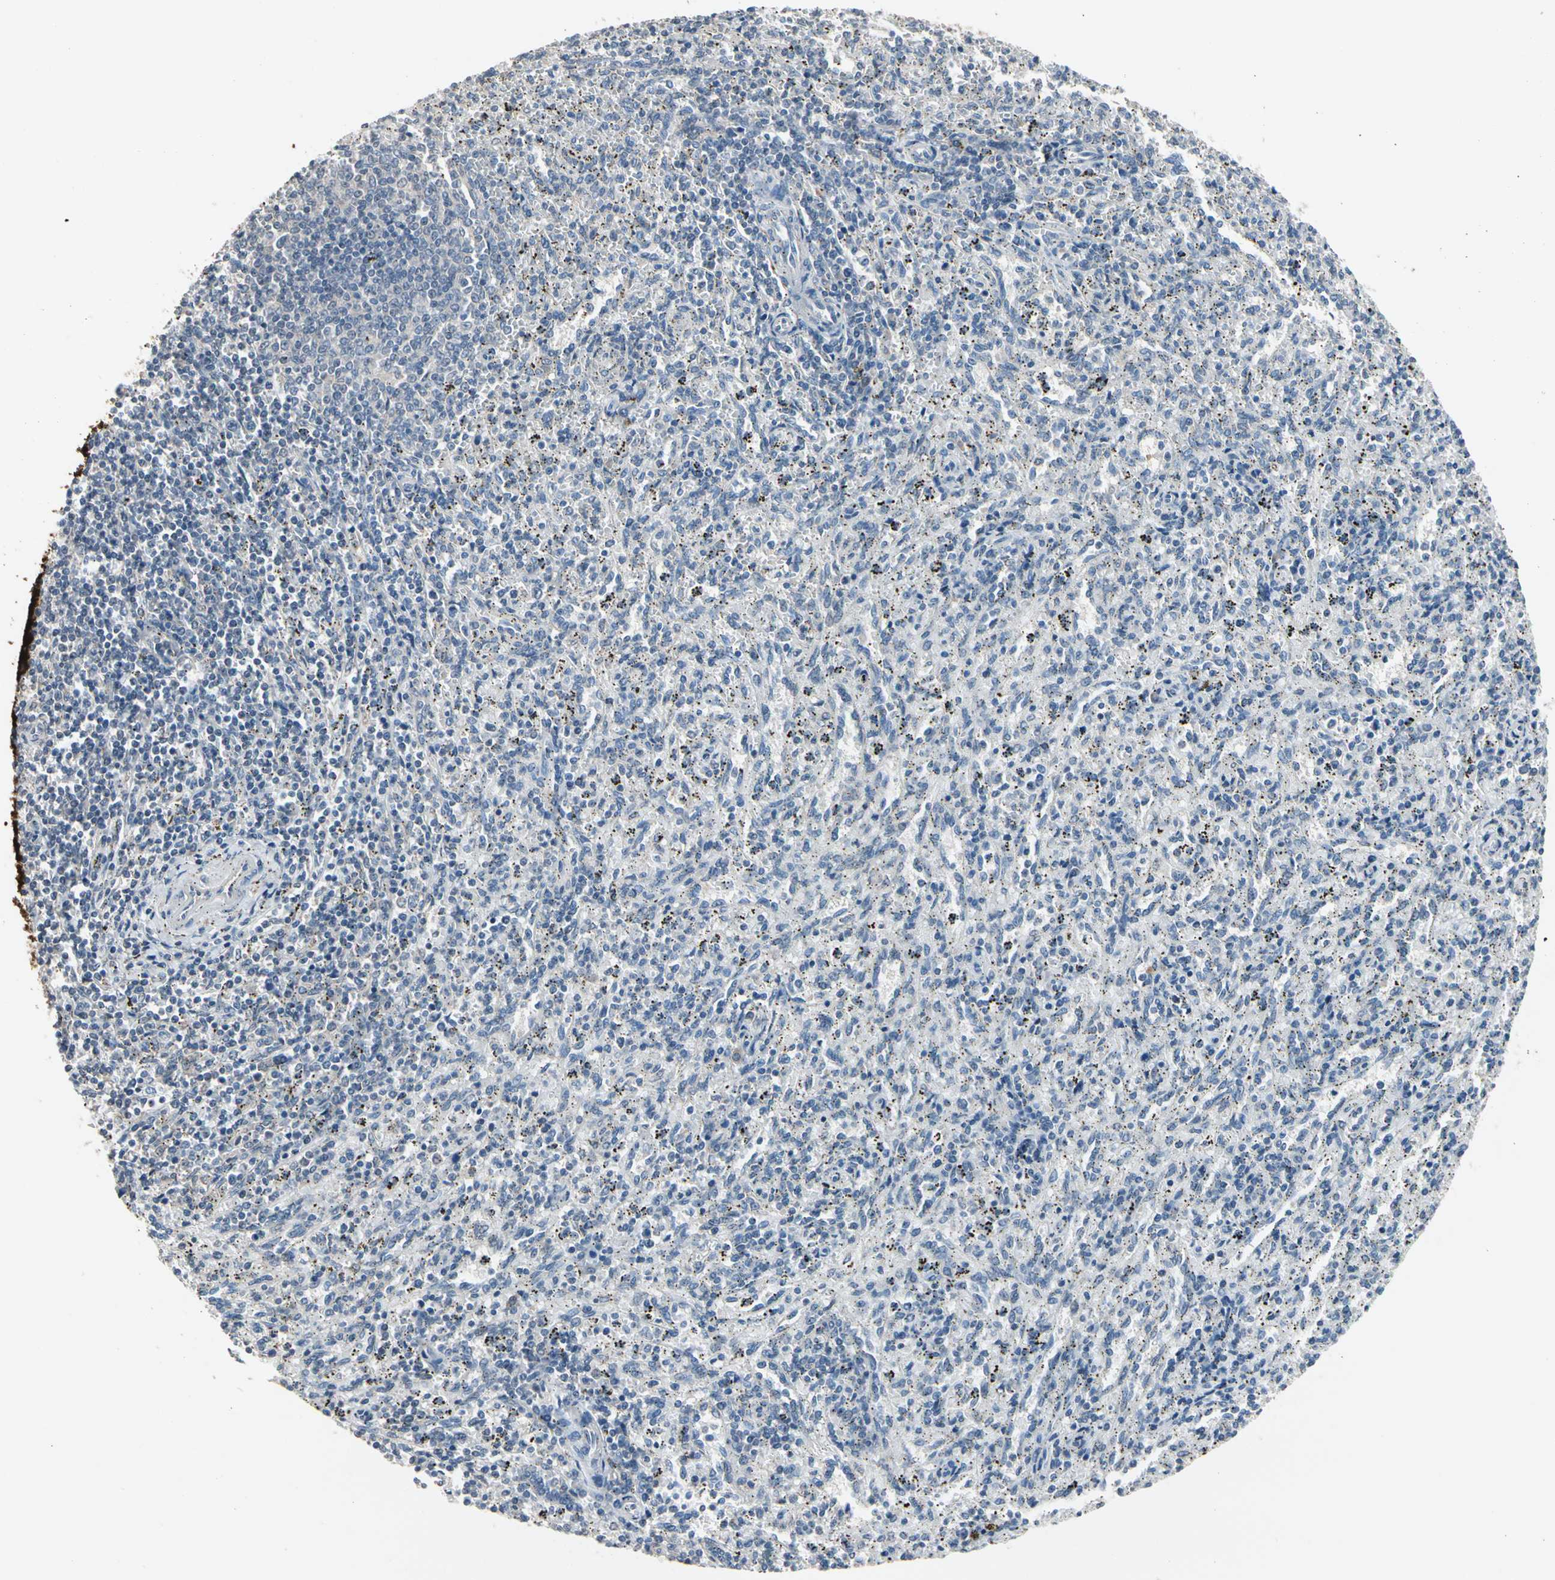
{"staining": {"intensity": "negative", "quantity": "none", "location": "none"}, "tissue": "spleen", "cell_type": "Cells in red pulp", "image_type": "normal", "snomed": [{"axis": "morphology", "description": "Normal tissue, NOS"}, {"axis": "topography", "description": "Spleen"}], "caption": "The micrograph exhibits no significant positivity in cells in red pulp of spleen.", "gene": "SV2A", "patient": {"sex": "female", "age": 10}}